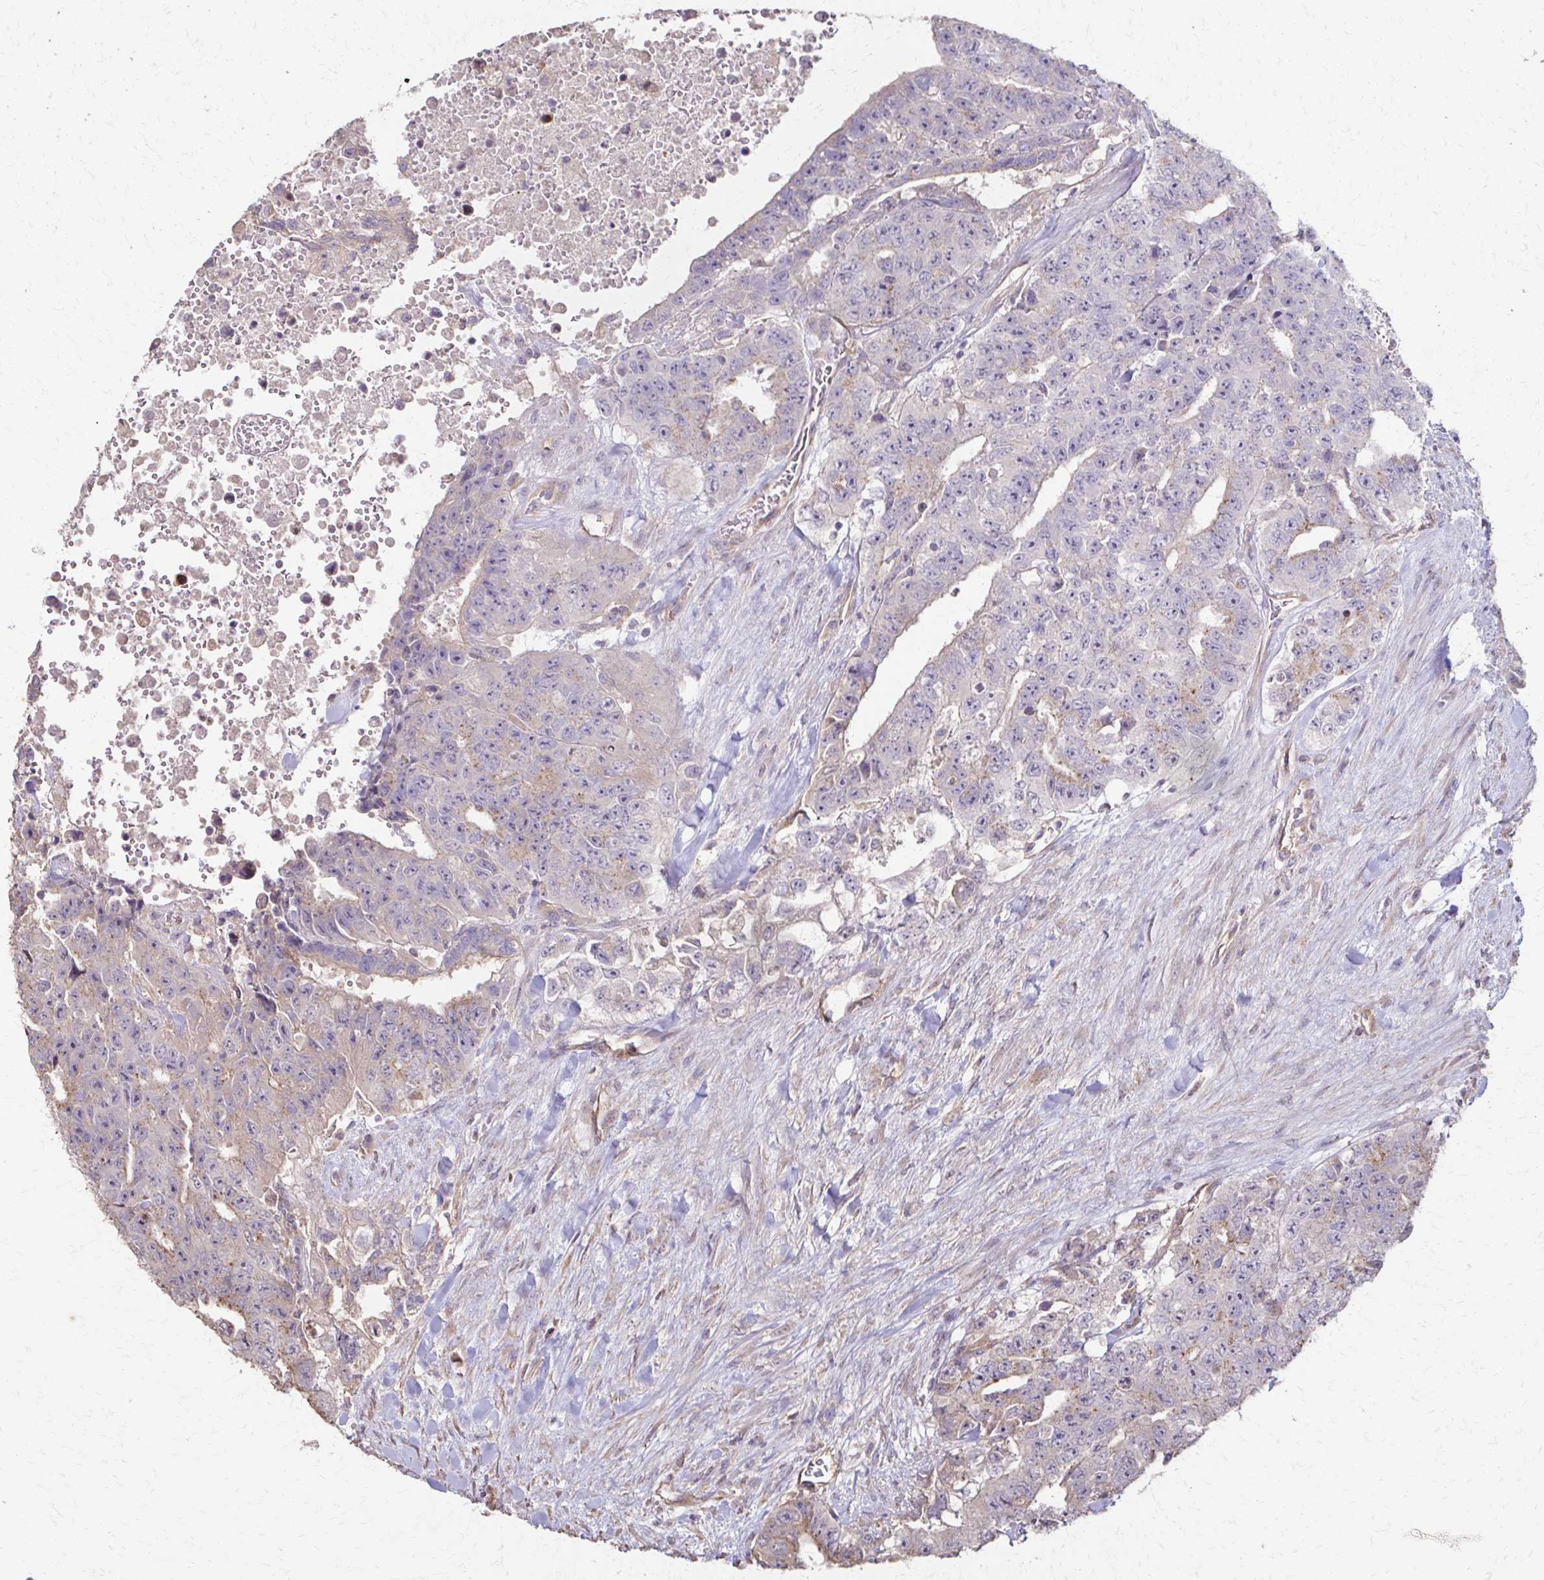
{"staining": {"intensity": "weak", "quantity": "<25%", "location": "cytoplasmic/membranous"}, "tissue": "testis cancer", "cell_type": "Tumor cells", "image_type": "cancer", "snomed": [{"axis": "morphology", "description": "Carcinoma, Embryonal, NOS"}, {"axis": "topography", "description": "Testis"}], "caption": "Tumor cells show no significant positivity in testis embryonal carcinoma. (DAB (3,3'-diaminobenzidine) immunohistochemistry with hematoxylin counter stain).", "gene": "IL18BP", "patient": {"sex": "male", "age": 24}}